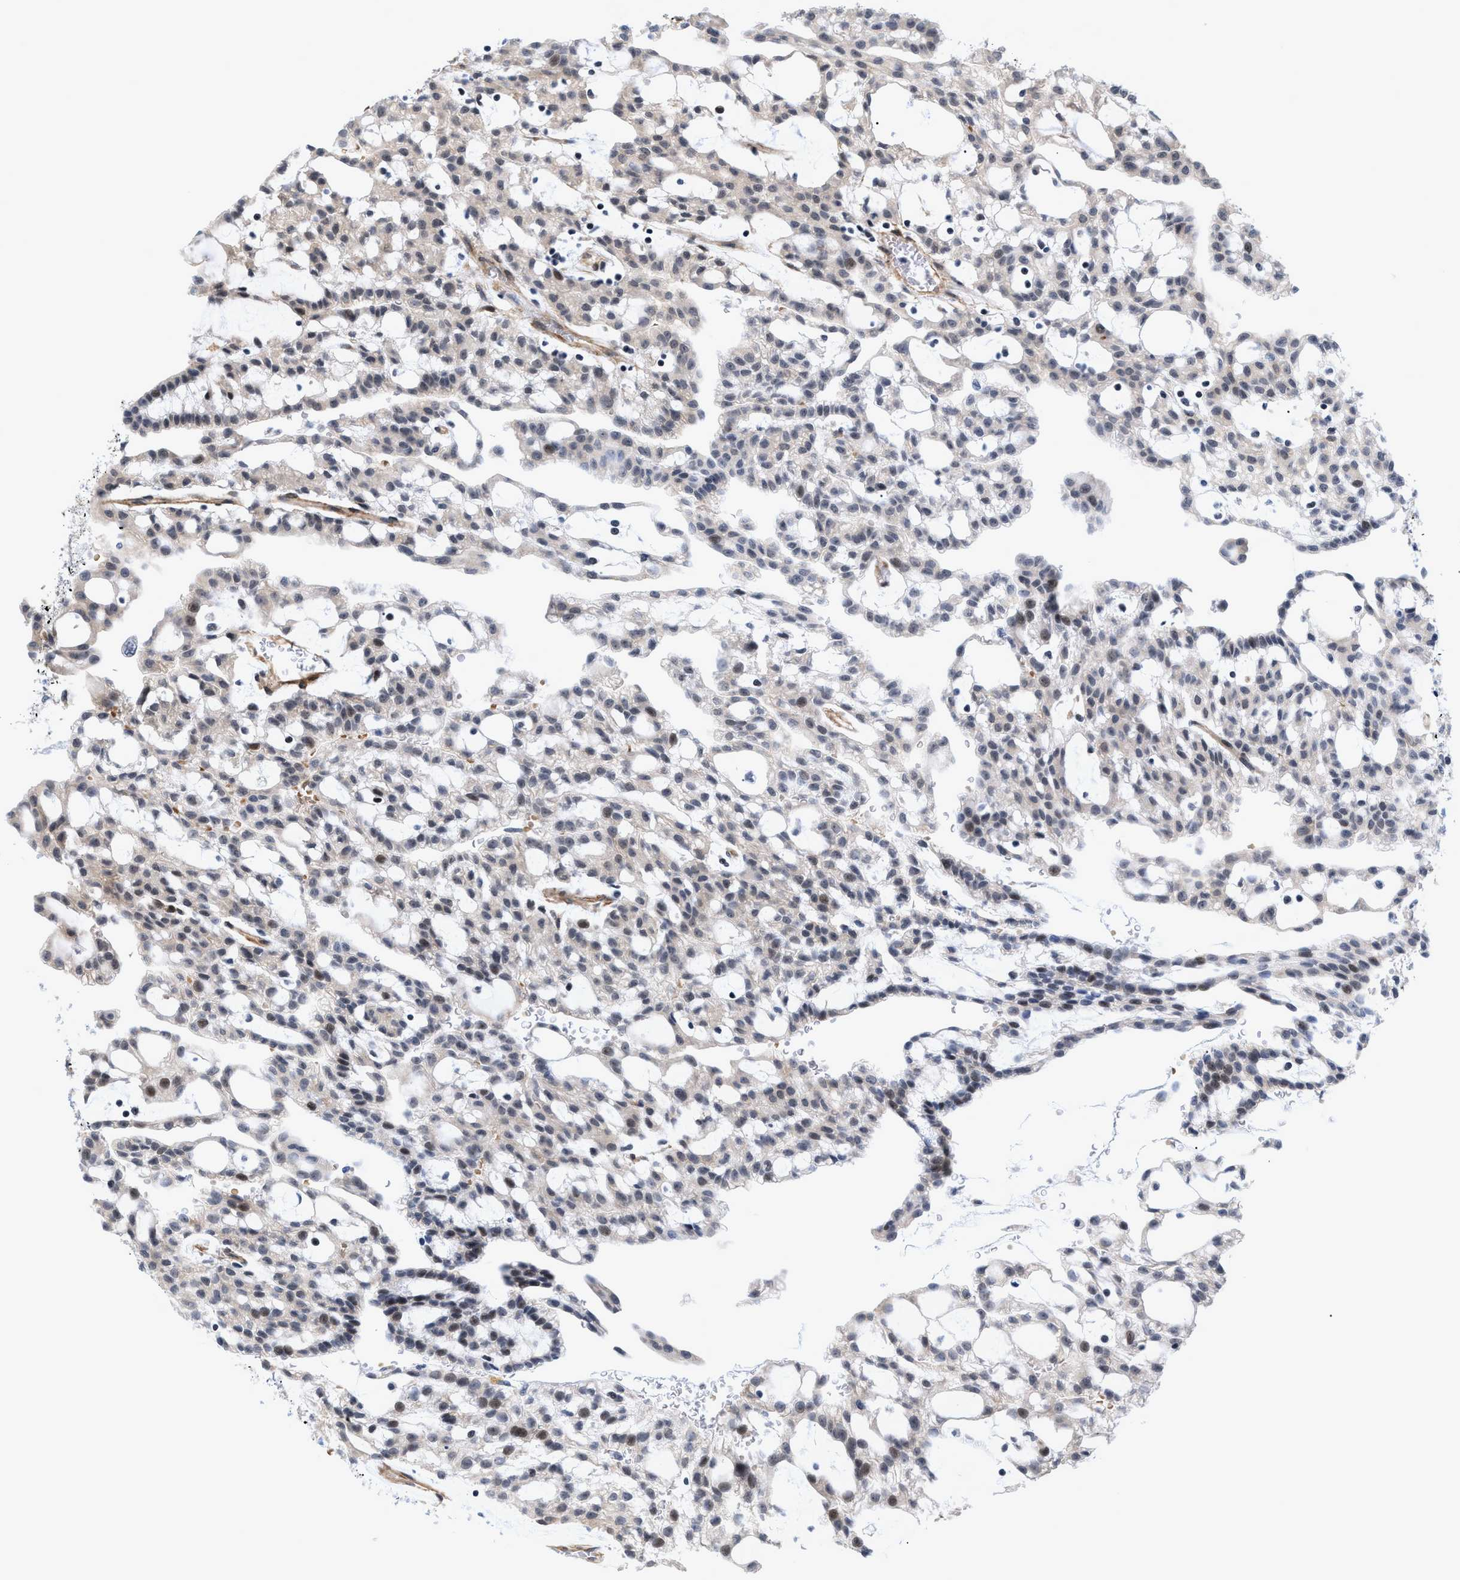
{"staining": {"intensity": "weak", "quantity": "<25%", "location": "cytoplasmic/membranous"}, "tissue": "renal cancer", "cell_type": "Tumor cells", "image_type": "cancer", "snomed": [{"axis": "morphology", "description": "Adenocarcinoma, NOS"}, {"axis": "topography", "description": "Kidney"}], "caption": "Tumor cells are negative for brown protein staining in renal cancer. Nuclei are stained in blue.", "gene": "GPRASP2", "patient": {"sex": "male", "age": 63}}